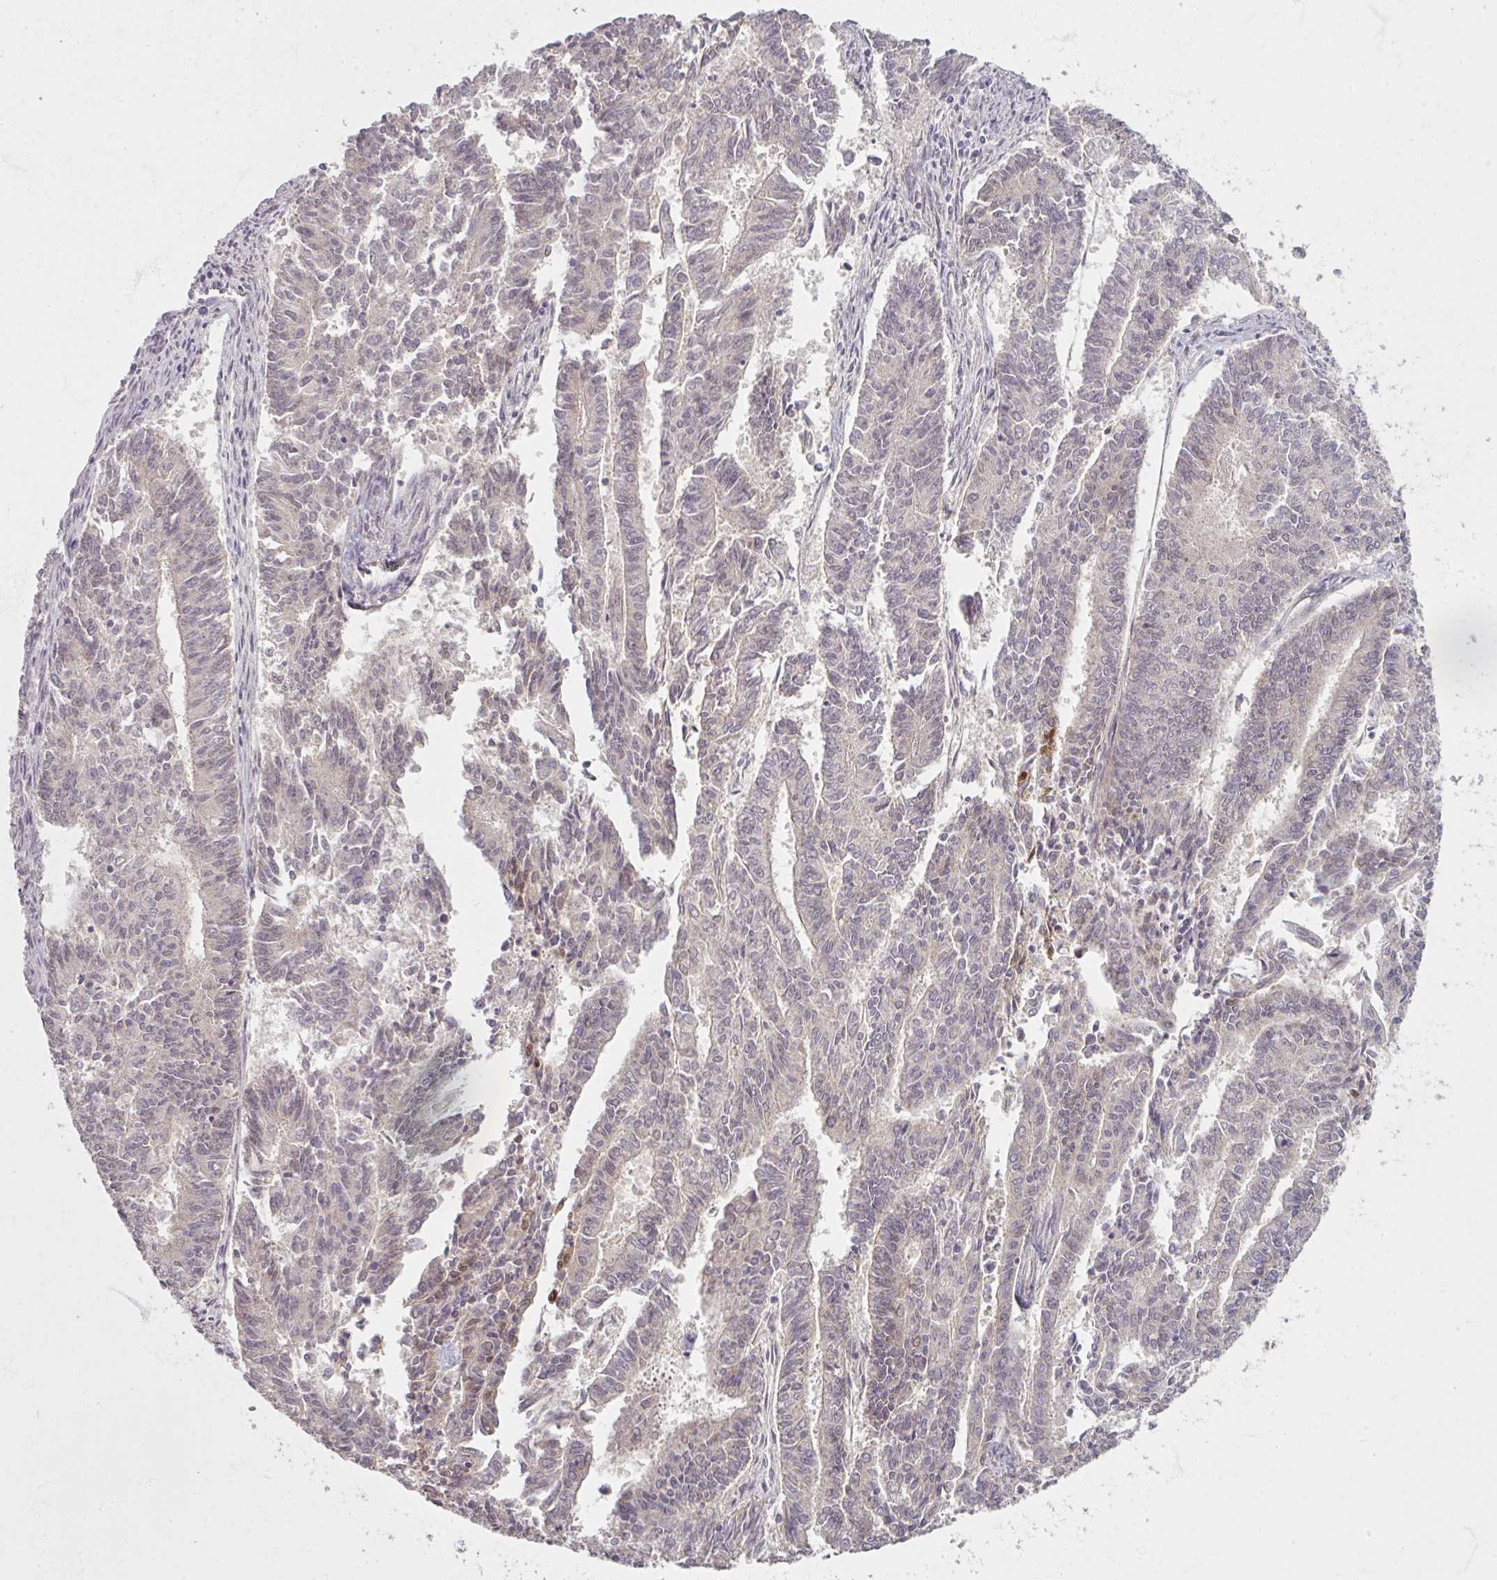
{"staining": {"intensity": "negative", "quantity": "none", "location": "none"}, "tissue": "endometrial cancer", "cell_type": "Tumor cells", "image_type": "cancer", "snomed": [{"axis": "morphology", "description": "Adenocarcinoma, NOS"}, {"axis": "topography", "description": "Endometrium"}], "caption": "IHC micrograph of human endometrial cancer (adenocarcinoma) stained for a protein (brown), which demonstrates no staining in tumor cells. (DAB immunohistochemistry, high magnification).", "gene": "SOX11", "patient": {"sex": "female", "age": 59}}